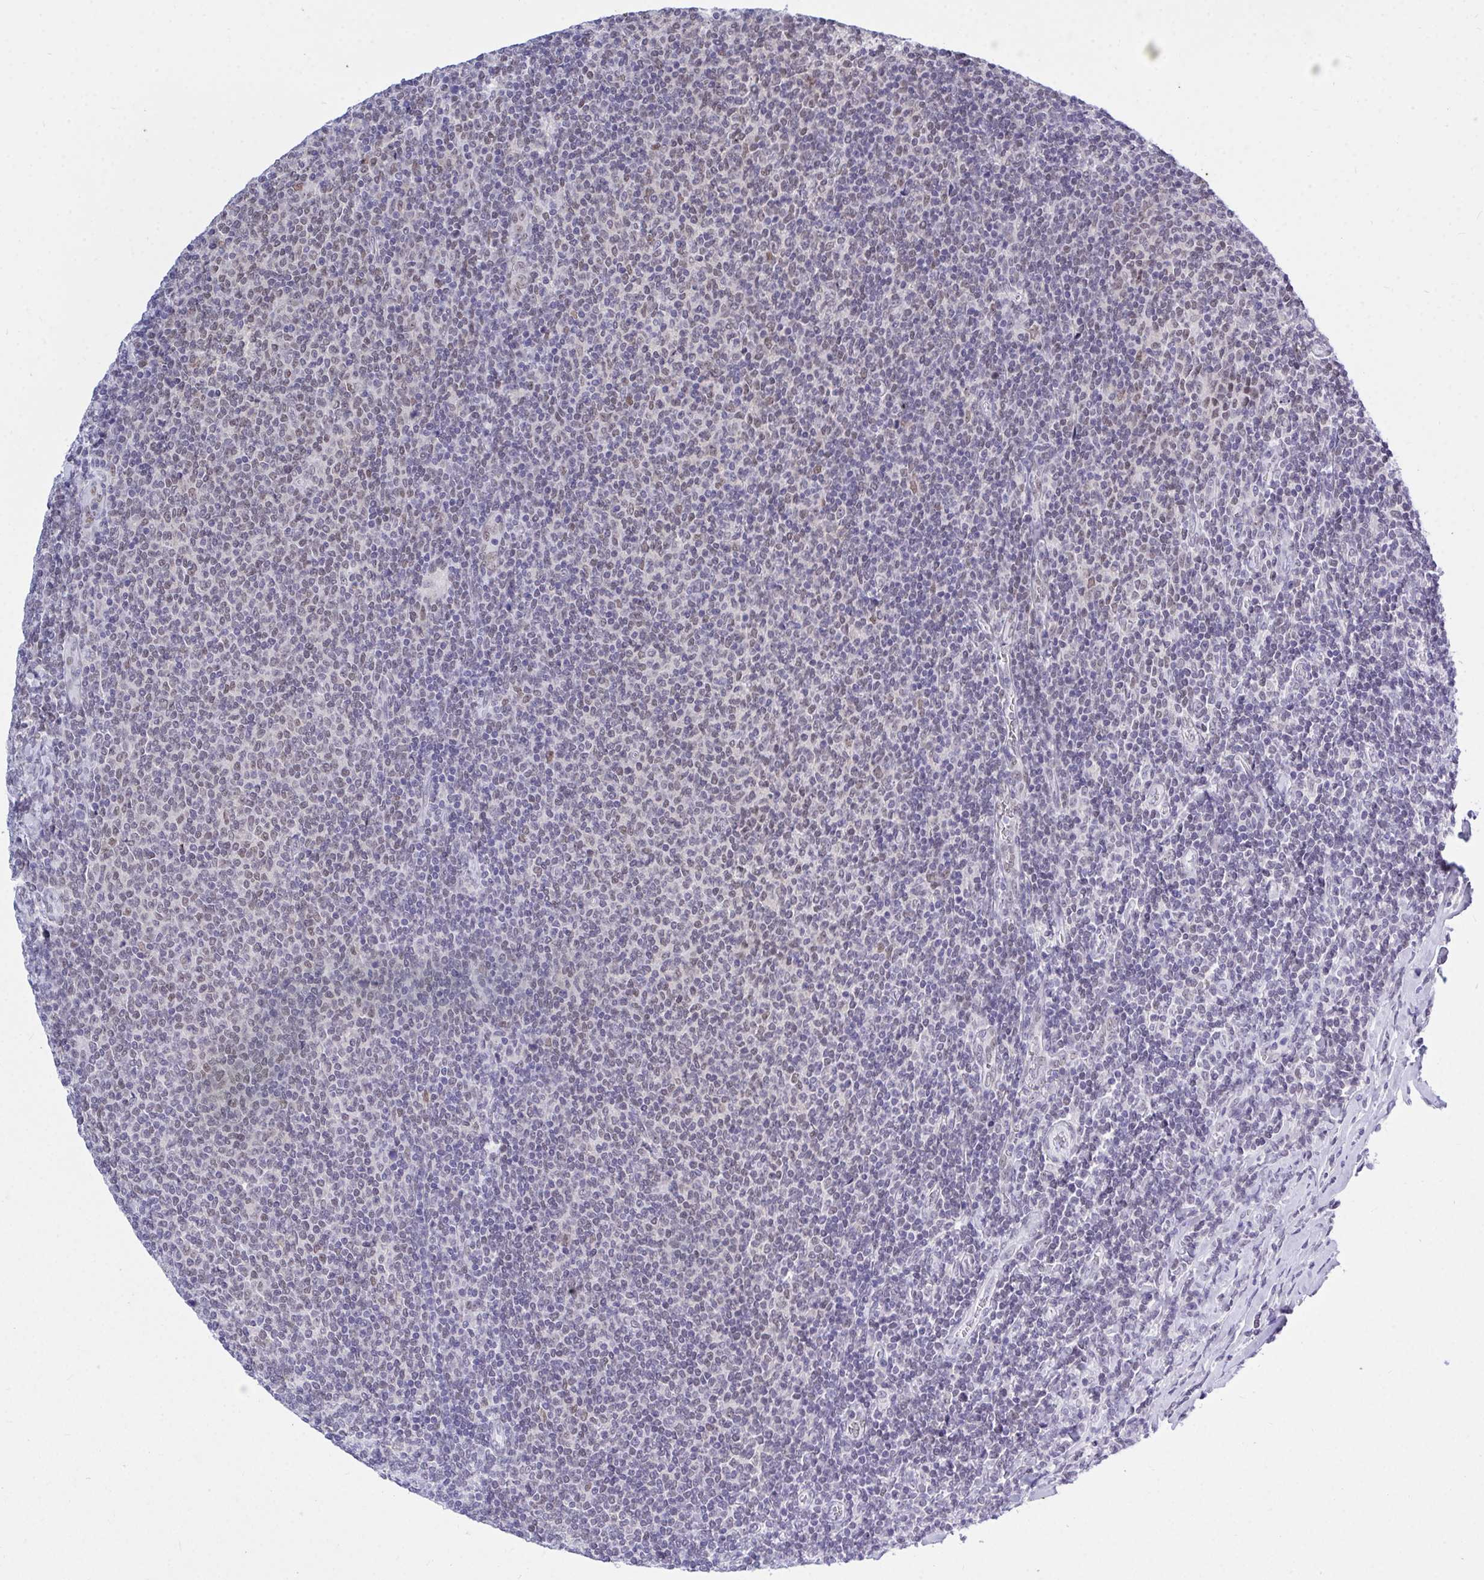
{"staining": {"intensity": "weak", "quantity": "<25%", "location": "nuclear"}, "tissue": "lymphoma", "cell_type": "Tumor cells", "image_type": "cancer", "snomed": [{"axis": "morphology", "description": "Malignant lymphoma, non-Hodgkin's type, Low grade"}, {"axis": "topography", "description": "Lymph node"}], "caption": "A high-resolution histopathology image shows immunohistochemistry staining of low-grade malignant lymphoma, non-Hodgkin's type, which exhibits no significant staining in tumor cells.", "gene": "THOP1", "patient": {"sex": "male", "age": 52}}